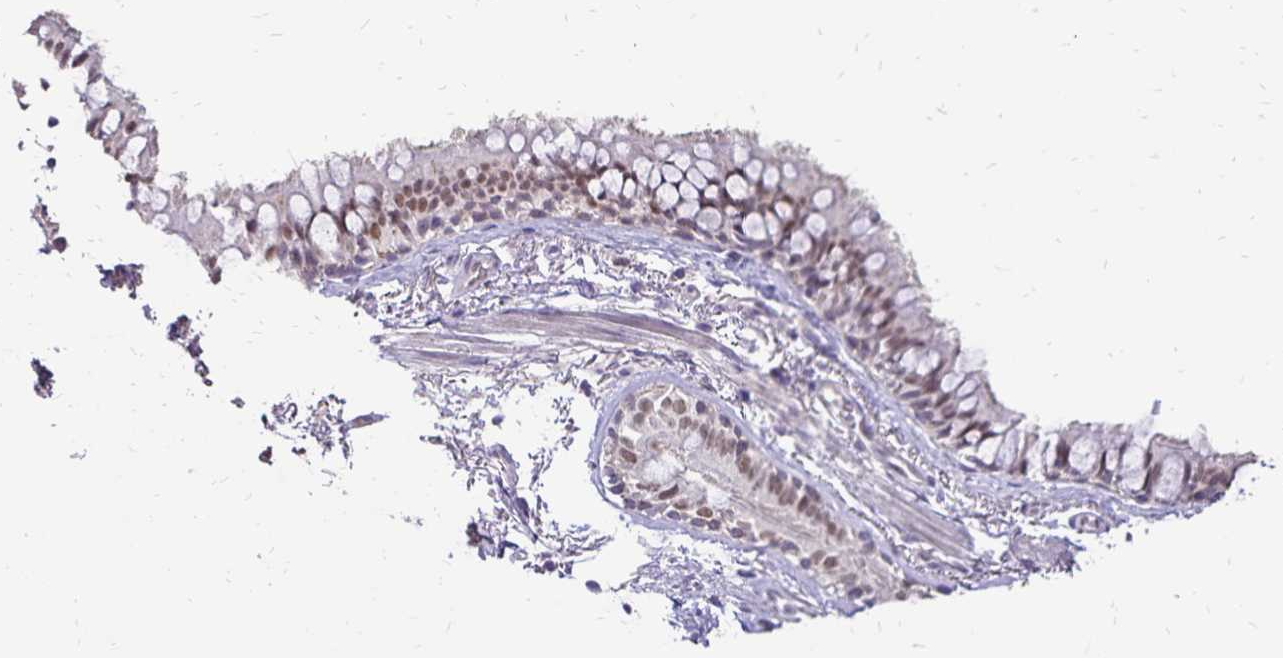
{"staining": {"intensity": "moderate", "quantity": "<25%", "location": "nuclear"}, "tissue": "bronchus", "cell_type": "Respiratory epithelial cells", "image_type": "normal", "snomed": [{"axis": "morphology", "description": "Normal tissue, NOS"}, {"axis": "topography", "description": "Bronchus"}], "caption": "The micrograph demonstrates staining of normal bronchus, revealing moderate nuclear protein staining (brown color) within respiratory epithelial cells.", "gene": "POLB", "patient": {"sex": "male", "age": 70}}